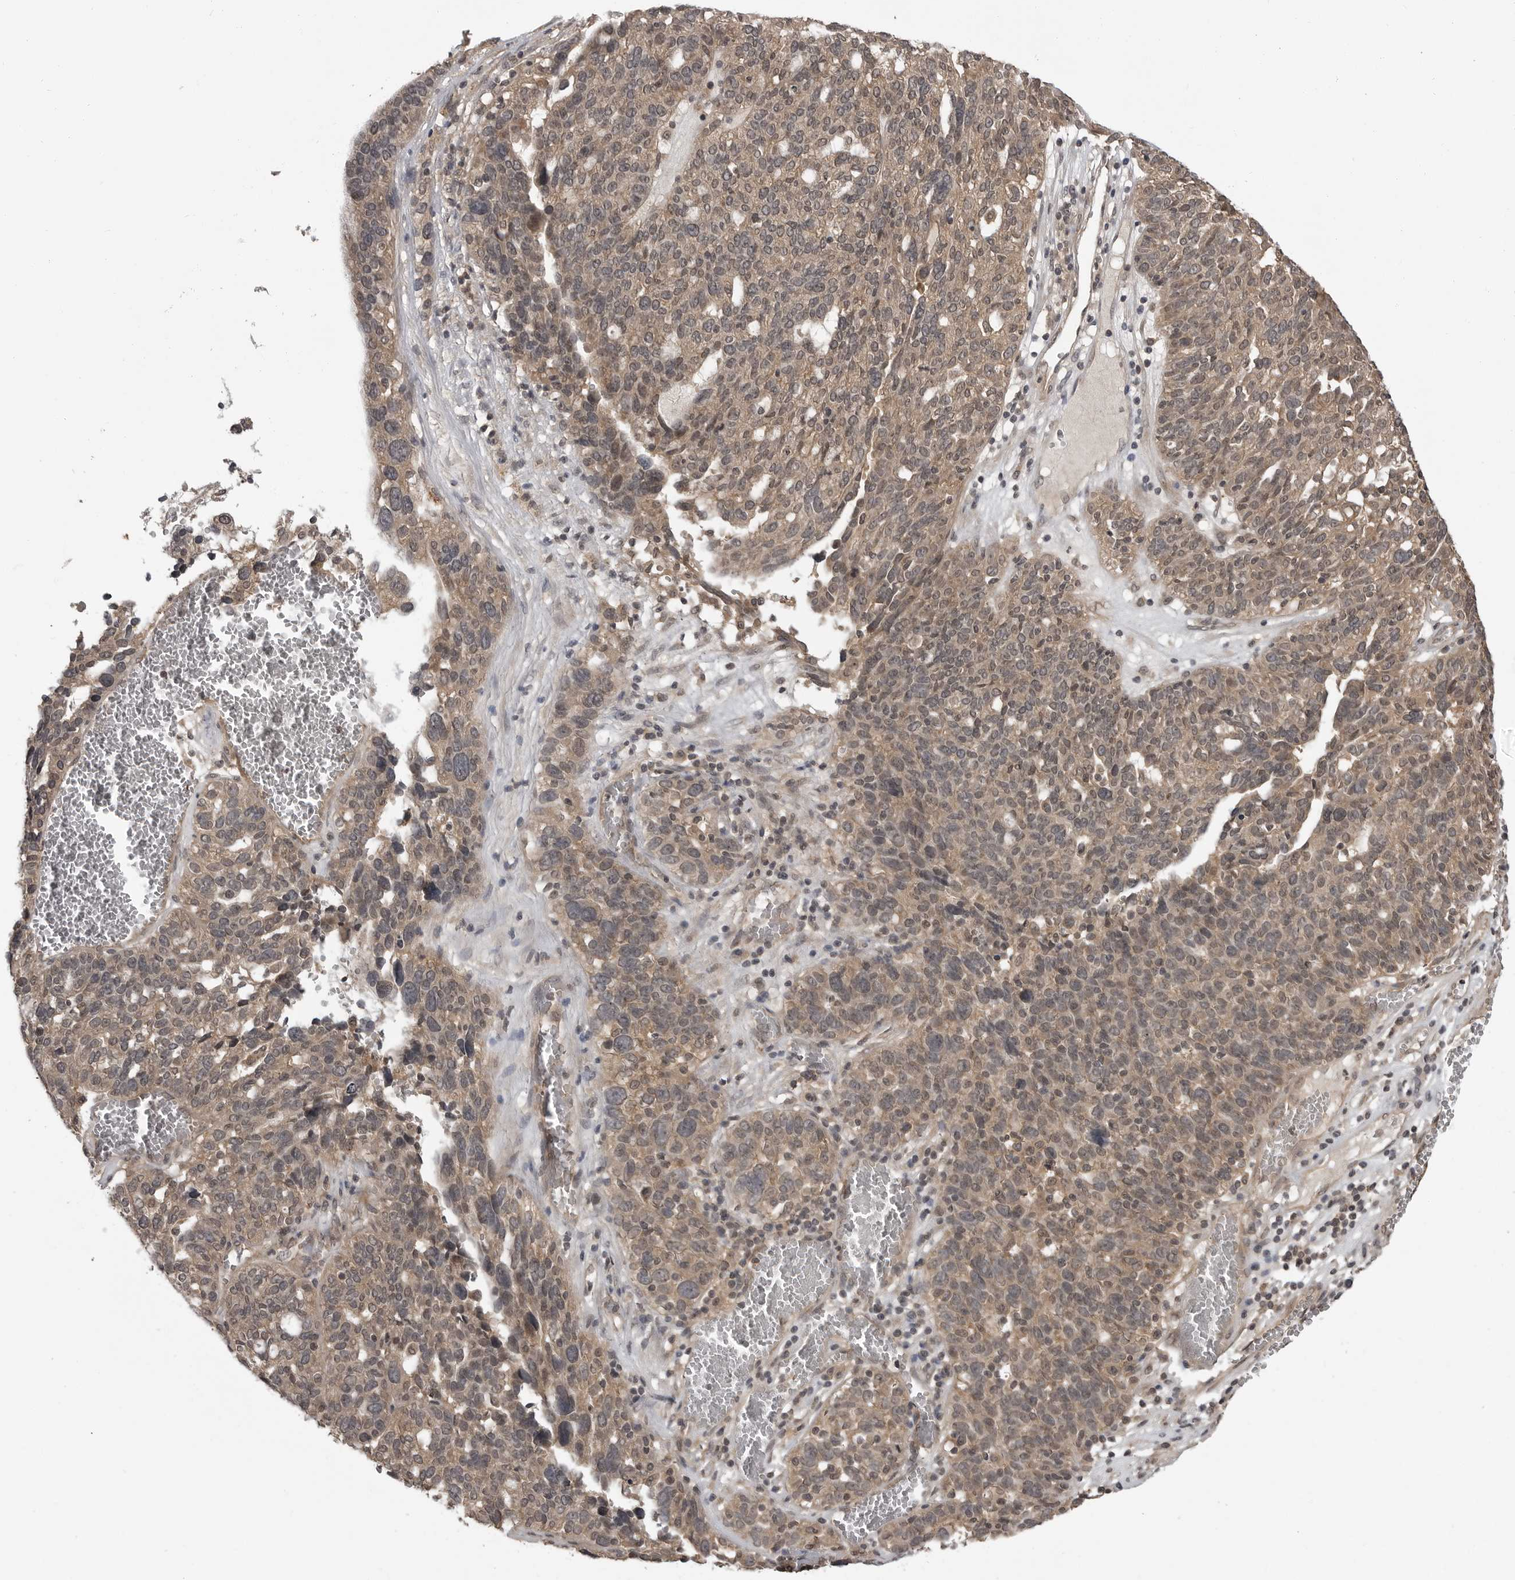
{"staining": {"intensity": "weak", "quantity": "25%-75%", "location": "cytoplasmic/membranous,nuclear"}, "tissue": "ovarian cancer", "cell_type": "Tumor cells", "image_type": "cancer", "snomed": [{"axis": "morphology", "description": "Cystadenocarcinoma, serous, NOS"}, {"axis": "topography", "description": "Ovary"}], "caption": "Brown immunohistochemical staining in human ovarian cancer (serous cystadenocarcinoma) exhibits weak cytoplasmic/membranous and nuclear staining in about 25%-75% of tumor cells.", "gene": "IL24", "patient": {"sex": "female", "age": 59}}